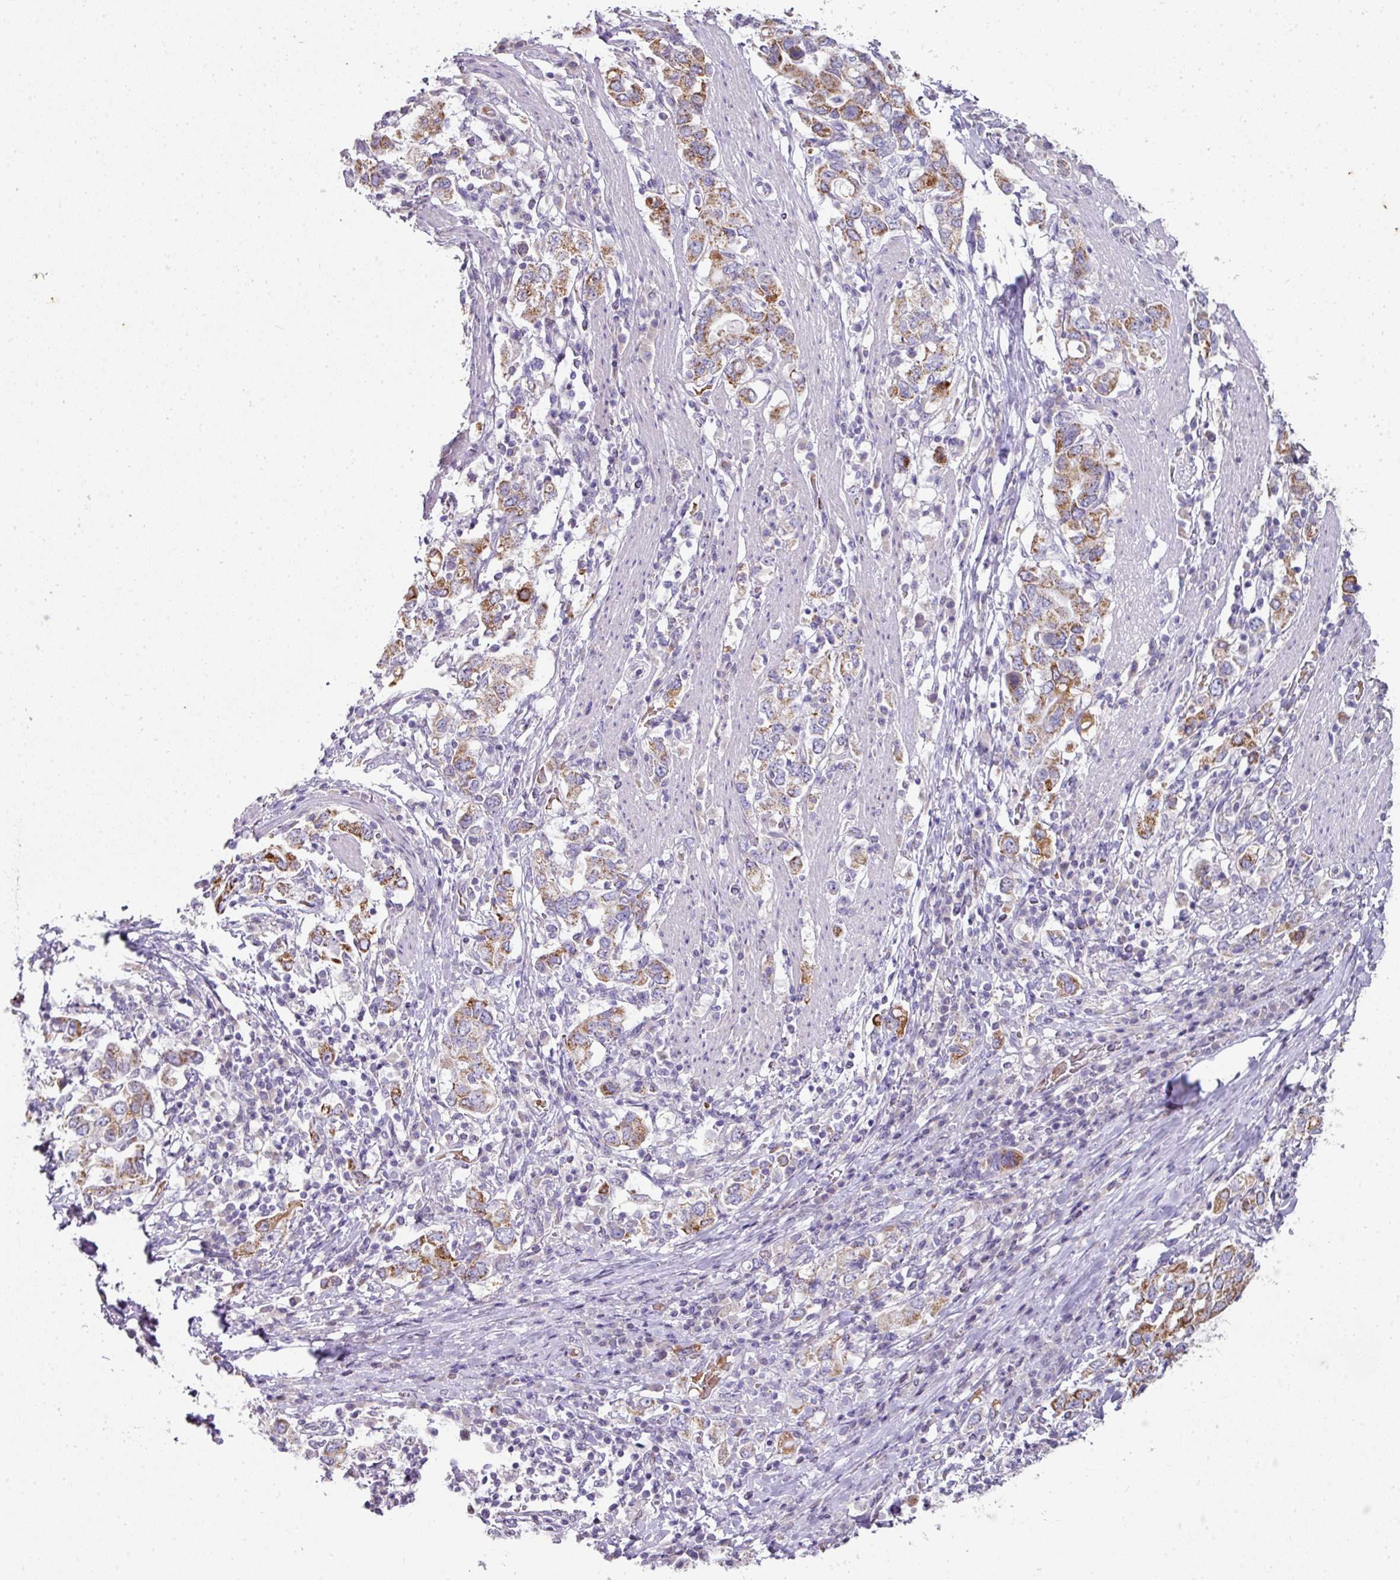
{"staining": {"intensity": "moderate", "quantity": ">75%", "location": "cytoplasmic/membranous"}, "tissue": "stomach cancer", "cell_type": "Tumor cells", "image_type": "cancer", "snomed": [{"axis": "morphology", "description": "Adenocarcinoma, NOS"}, {"axis": "topography", "description": "Stomach, upper"}, {"axis": "topography", "description": "Stomach"}], "caption": "Stomach cancer (adenocarcinoma) was stained to show a protein in brown. There is medium levels of moderate cytoplasmic/membranous expression in about >75% of tumor cells.", "gene": "ANKRD18A", "patient": {"sex": "male", "age": 62}}